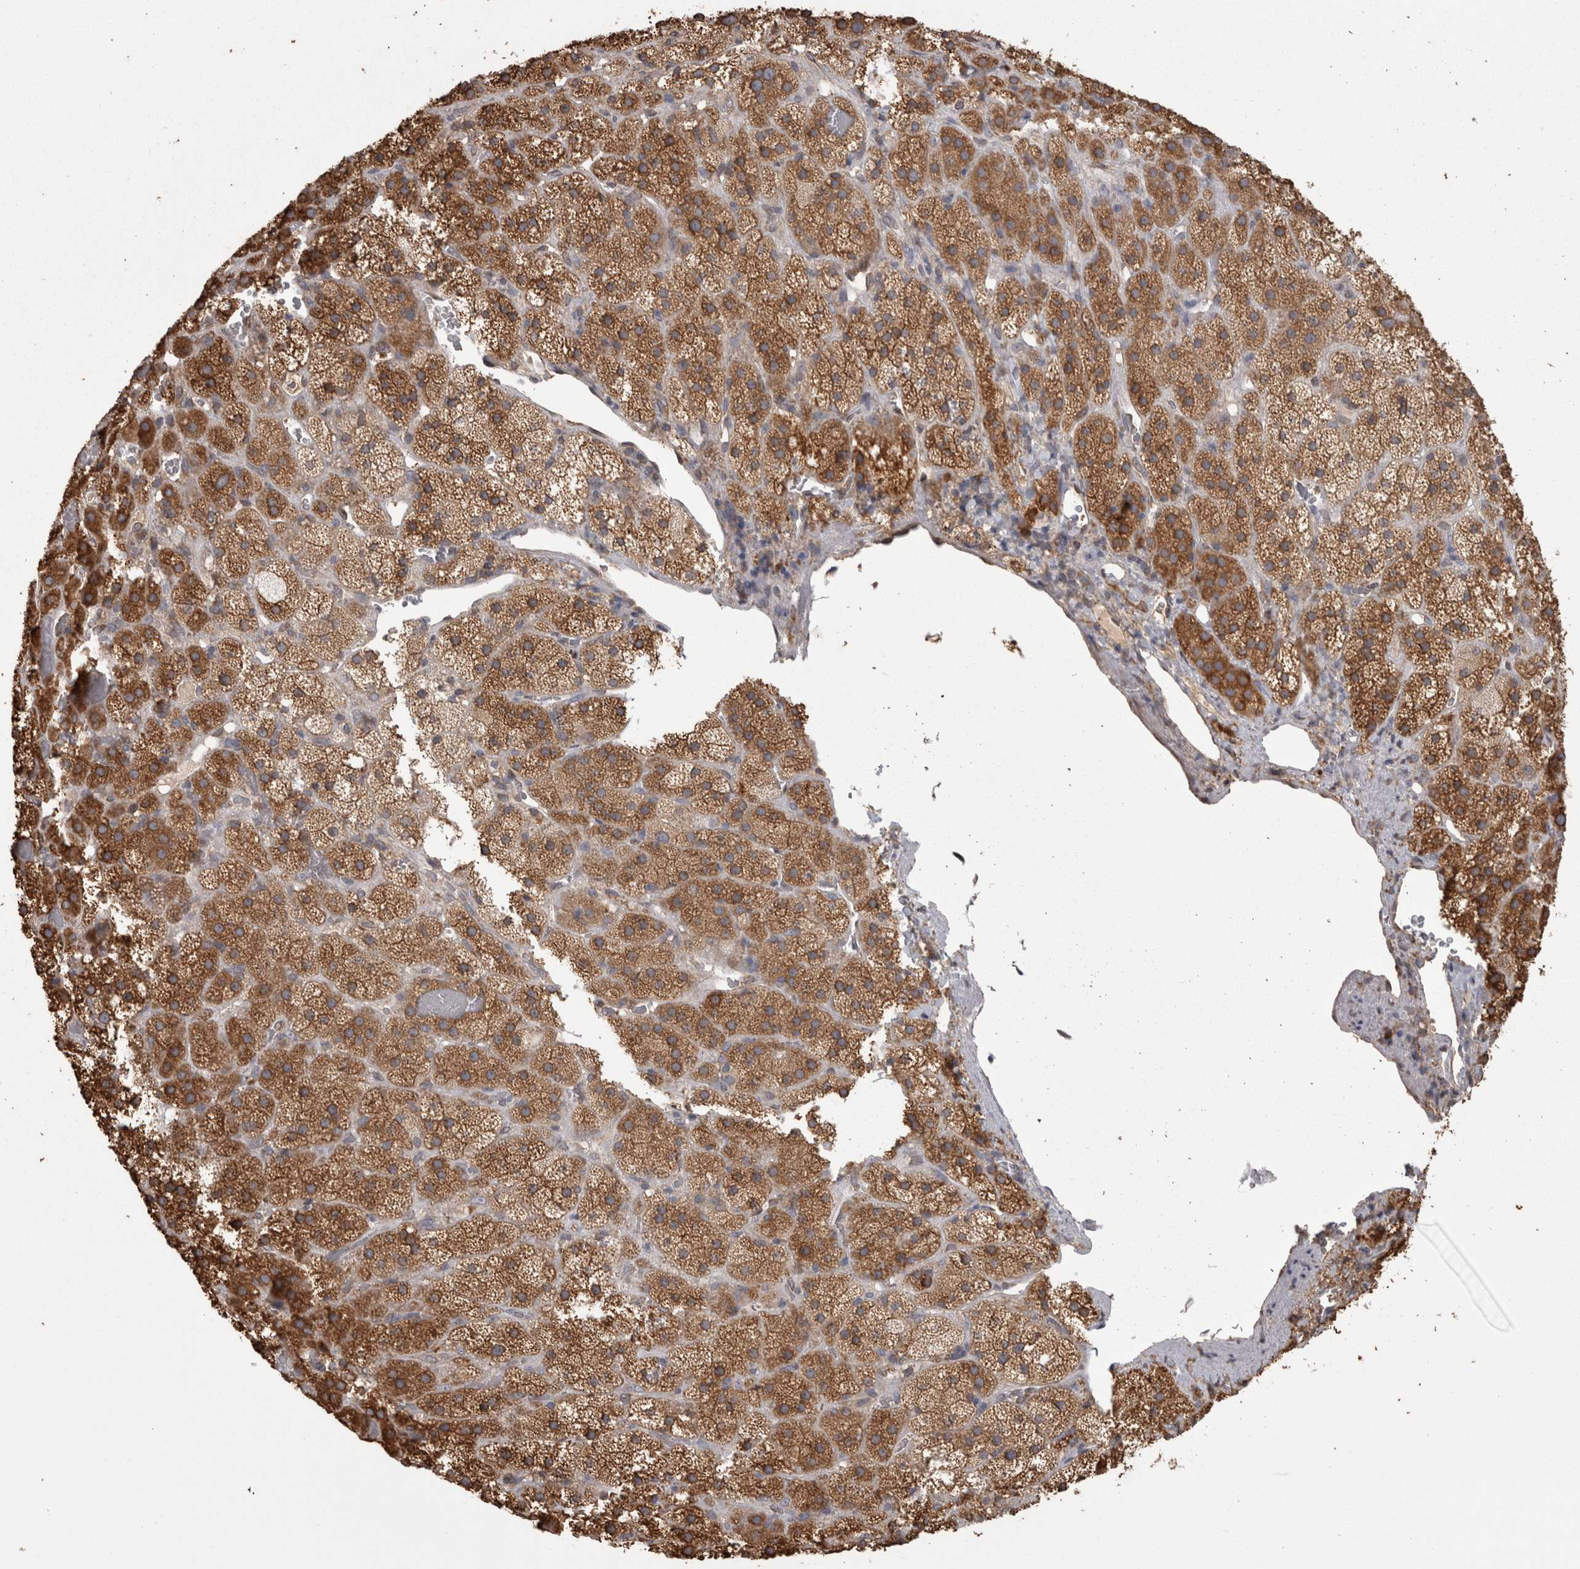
{"staining": {"intensity": "strong", "quantity": ">75%", "location": "cytoplasmic/membranous"}, "tissue": "adrenal gland", "cell_type": "Glandular cells", "image_type": "normal", "snomed": [{"axis": "morphology", "description": "Normal tissue, NOS"}, {"axis": "topography", "description": "Adrenal gland"}], "caption": "There is high levels of strong cytoplasmic/membranous expression in glandular cells of normal adrenal gland, as demonstrated by immunohistochemical staining (brown color).", "gene": "PON2", "patient": {"sex": "male", "age": 57}}